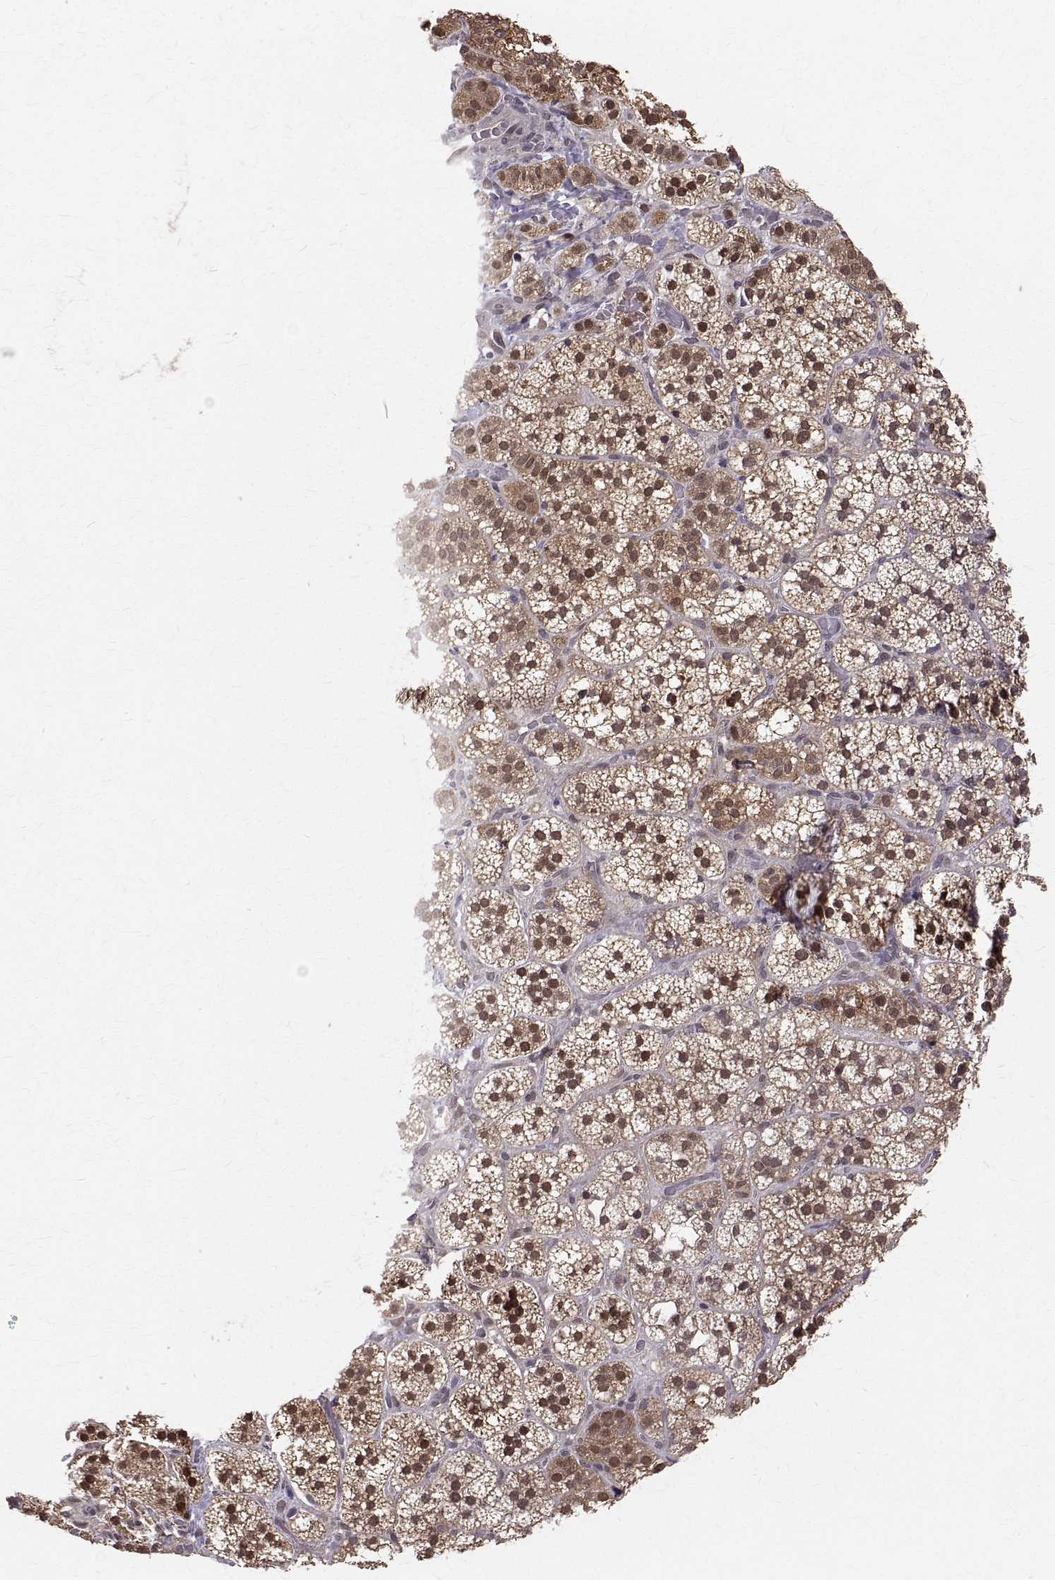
{"staining": {"intensity": "moderate", "quantity": ">75%", "location": "cytoplasmic/membranous,nuclear"}, "tissue": "adrenal gland", "cell_type": "Glandular cells", "image_type": "normal", "snomed": [{"axis": "morphology", "description": "Normal tissue, NOS"}, {"axis": "topography", "description": "Adrenal gland"}], "caption": "An immunohistochemistry (IHC) histopathology image of benign tissue is shown. Protein staining in brown labels moderate cytoplasmic/membranous,nuclear positivity in adrenal gland within glandular cells. (brown staining indicates protein expression, while blue staining denotes nuclei).", "gene": "NIF3L1", "patient": {"sex": "male", "age": 53}}